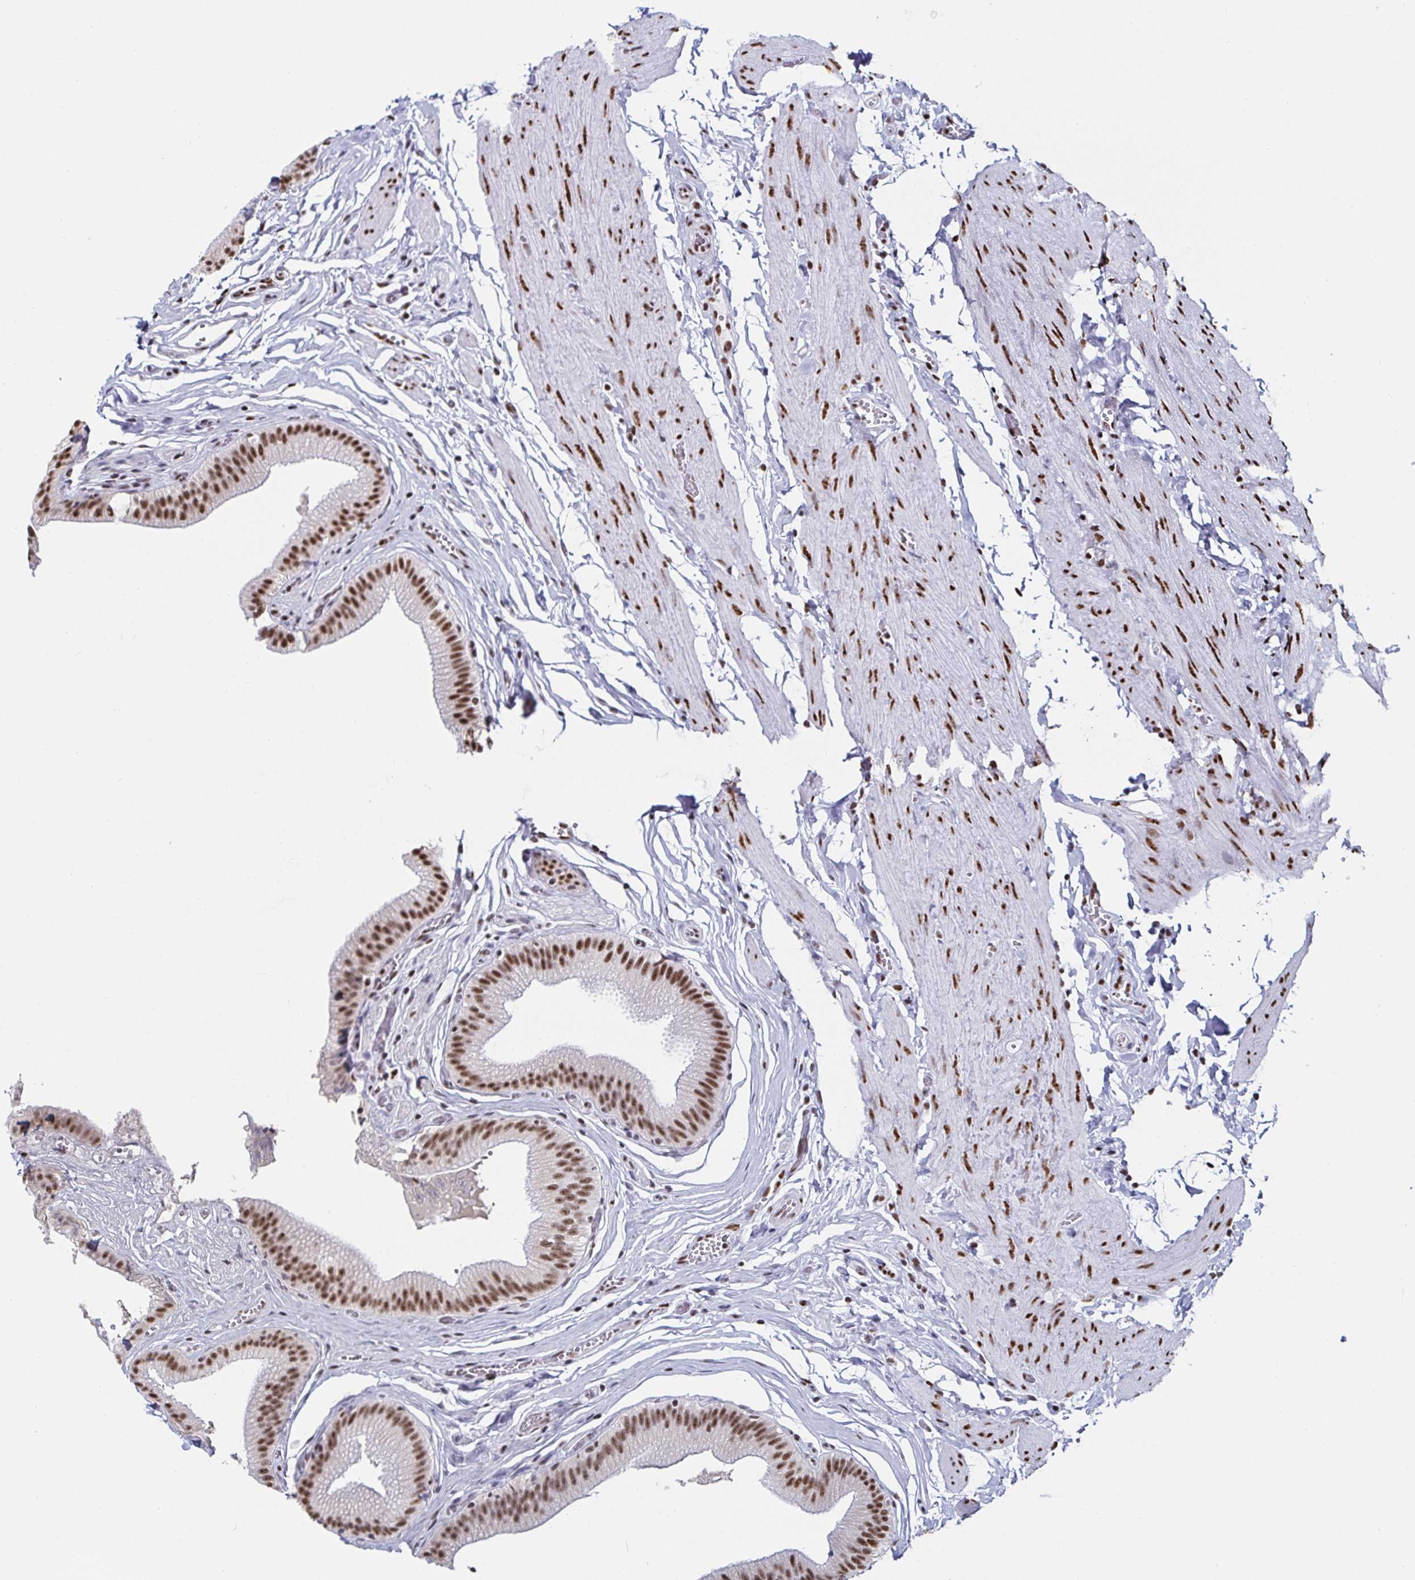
{"staining": {"intensity": "strong", "quantity": ">75%", "location": "nuclear"}, "tissue": "gallbladder", "cell_type": "Glandular cells", "image_type": "normal", "snomed": [{"axis": "morphology", "description": "Normal tissue, NOS"}, {"axis": "topography", "description": "Gallbladder"}, {"axis": "topography", "description": "Peripheral nerve tissue"}], "caption": "Immunohistochemical staining of unremarkable gallbladder exhibits high levels of strong nuclear expression in approximately >75% of glandular cells. The staining is performed using DAB (3,3'-diaminobenzidine) brown chromogen to label protein expression. The nuclei are counter-stained blue using hematoxylin.", "gene": "DDX39B", "patient": {"sex": "male", "age": 17}}